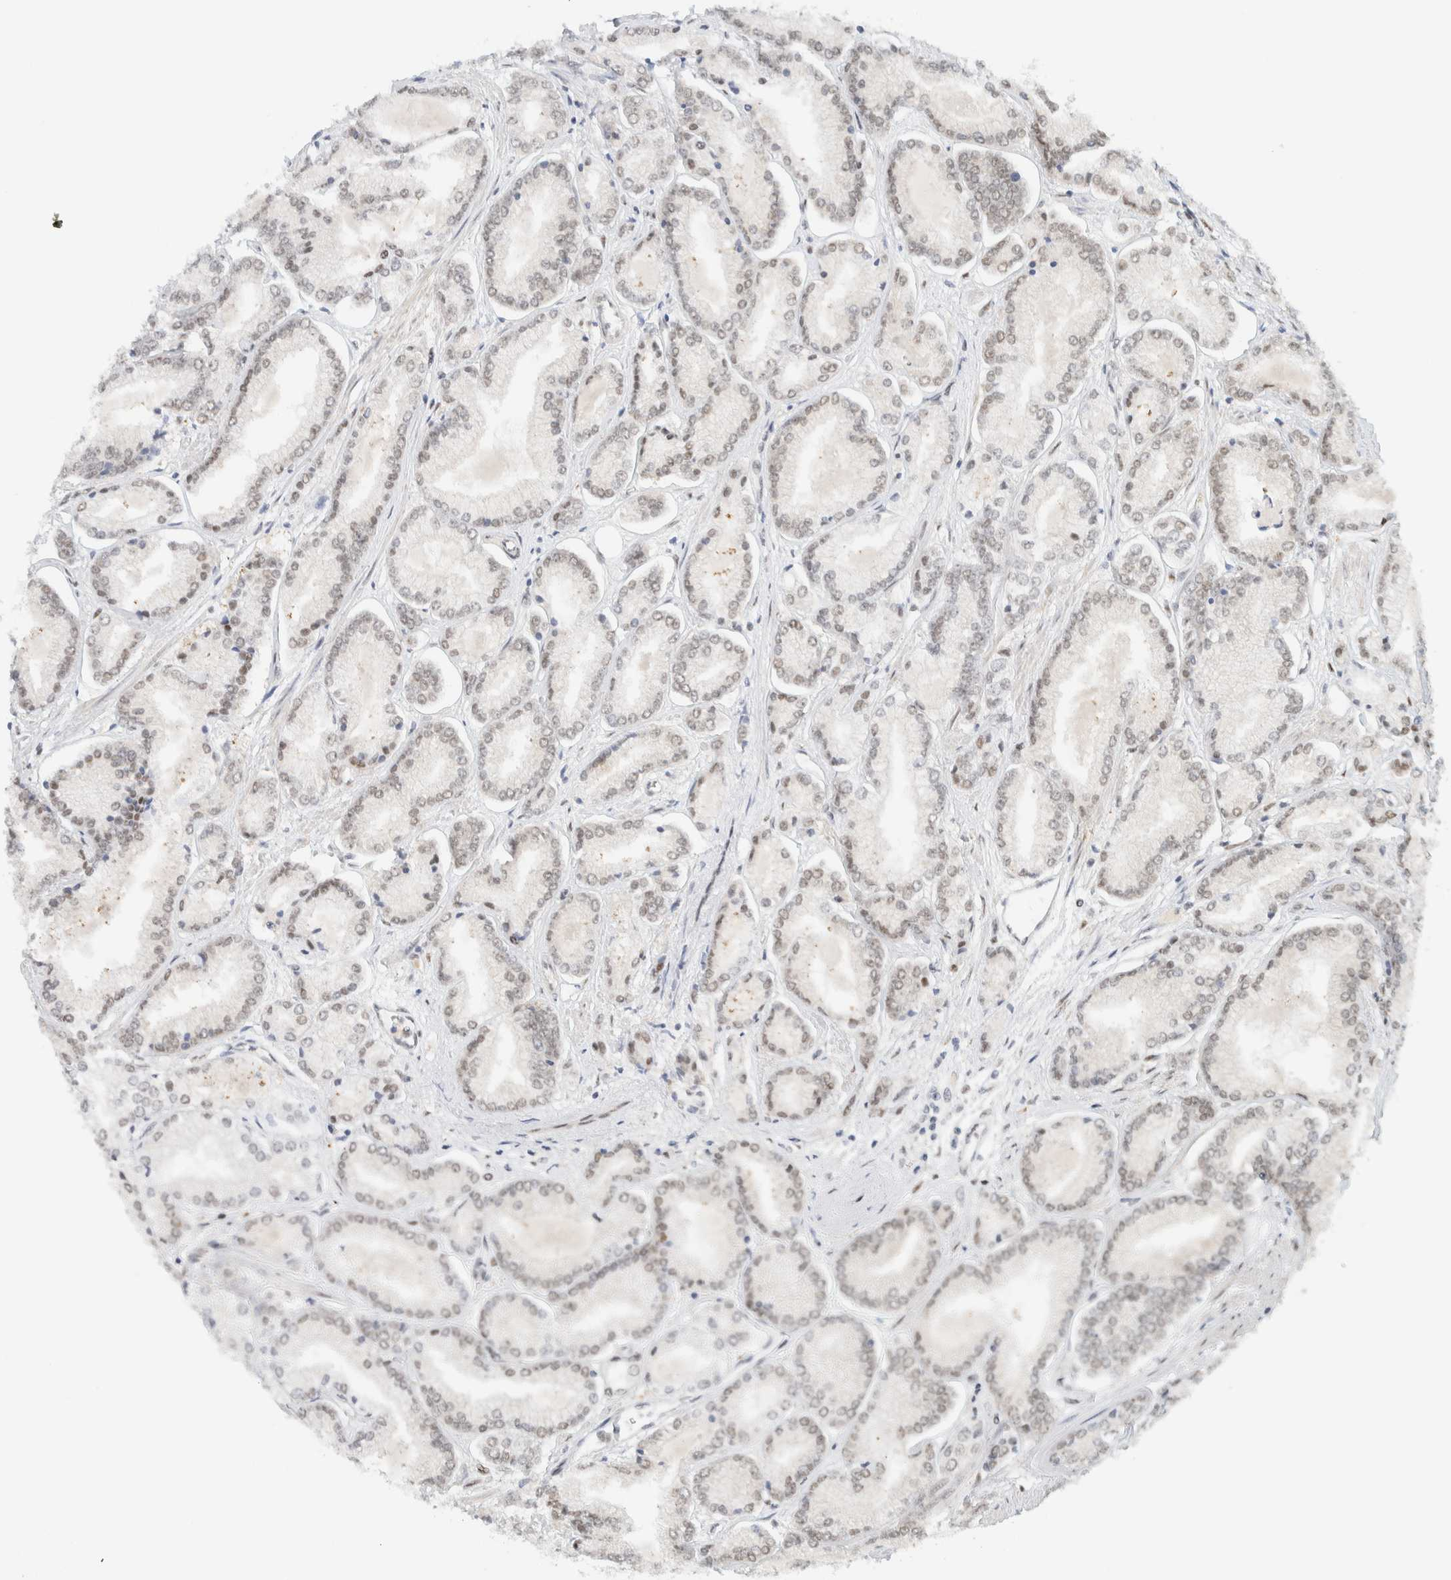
{"staining": {"intensity": "weak", "quantity": "<25%", "location": "nuclear"}, "tissue": "prostate cancer", "cell_type": "Tumor cells", "image_type": "cancer", "snomed": [{"axis": "morphology", "description": "Adenocarcinoma, Low grade"}, {"axis": "topography", "description": "Prostate"}], "caption": "IHC micrograph of neoplastic tissue: prostate low-grade adenocarcinoma stained with DAB (3,3'-diaminobenzidine) shows no significant protein expression in tumor cells.", "gene": "ZNF683", "patient": {"sex": "male", "age": 52}}